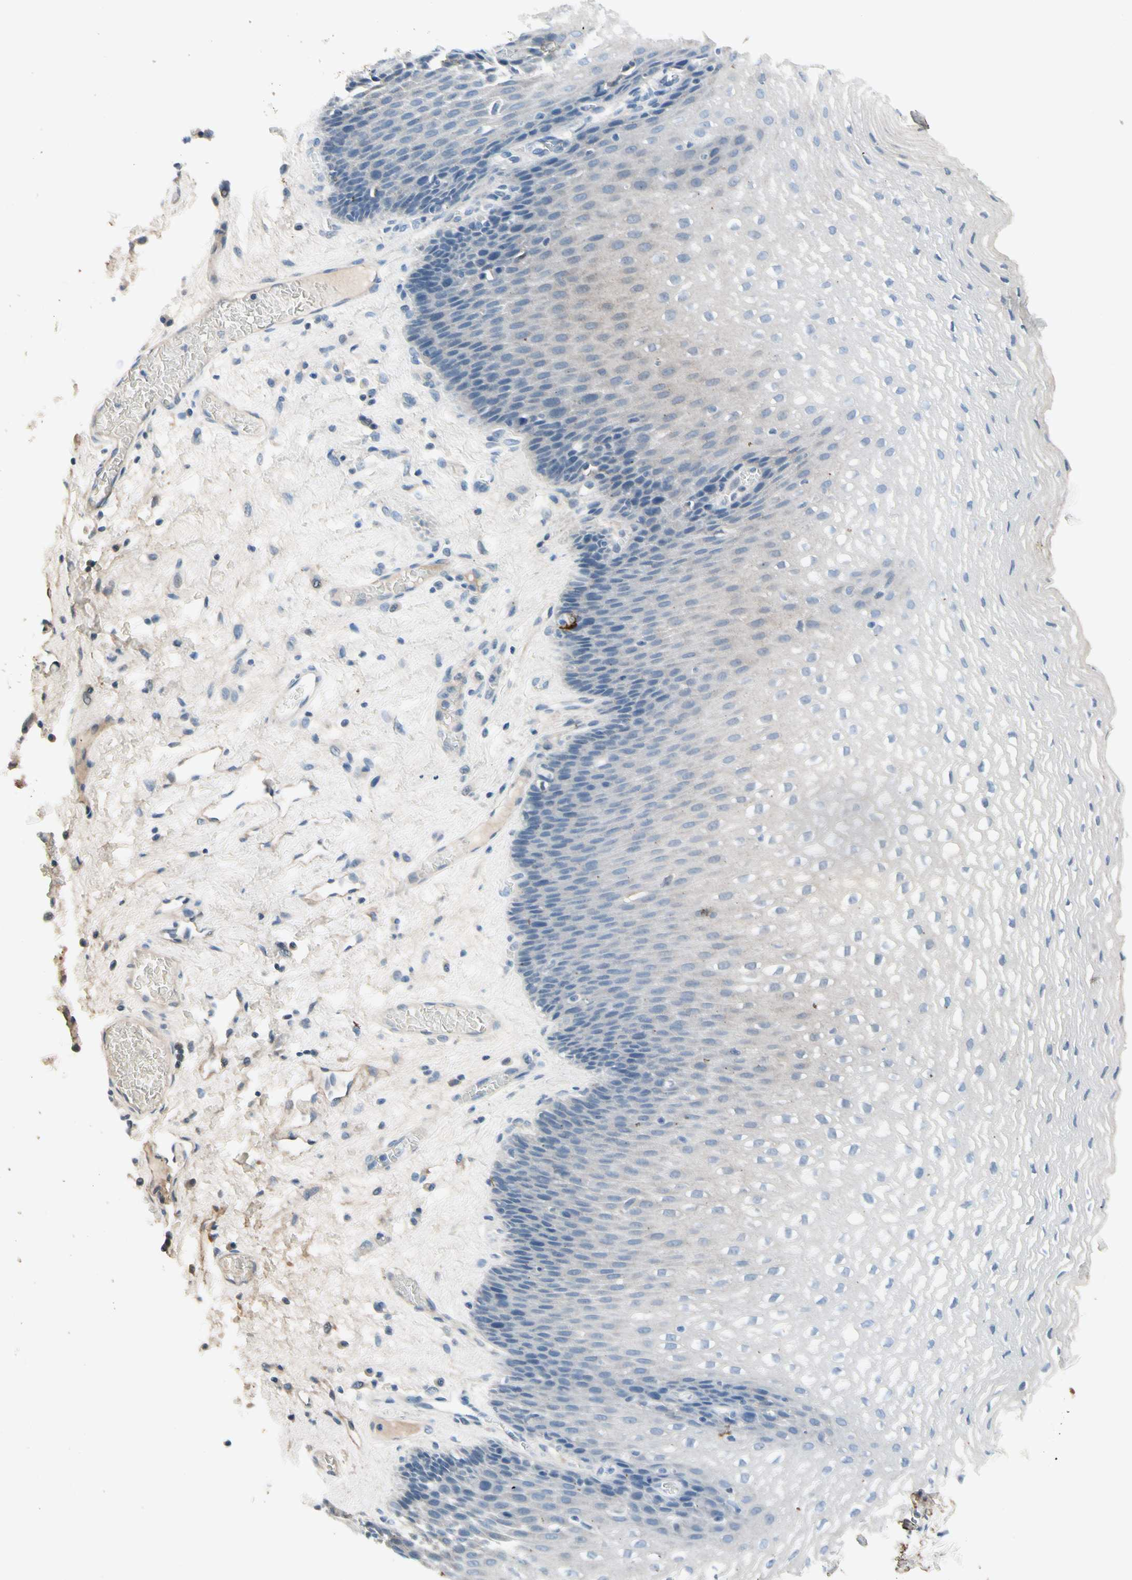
{"staining": {"intensity": "negative", "quantity": "none", "location": "none"}, "tissue": "esophagus", "cell_type": "Squamous epithelial cells", "image_type": "normal", "snomed": [{"axis": "morphology", "description": "Normal tissue, NOS"}, {"axis": "topography", "description": "Esophagus"}], "caption": "There is no significant staining in squamous epithelial cells of esophagus. (DAB immunohistochemistry visualized using brightfield microscopy, high magnification).", "gene": "PIGR", "patient": {"sex": "male", "age": 48}}